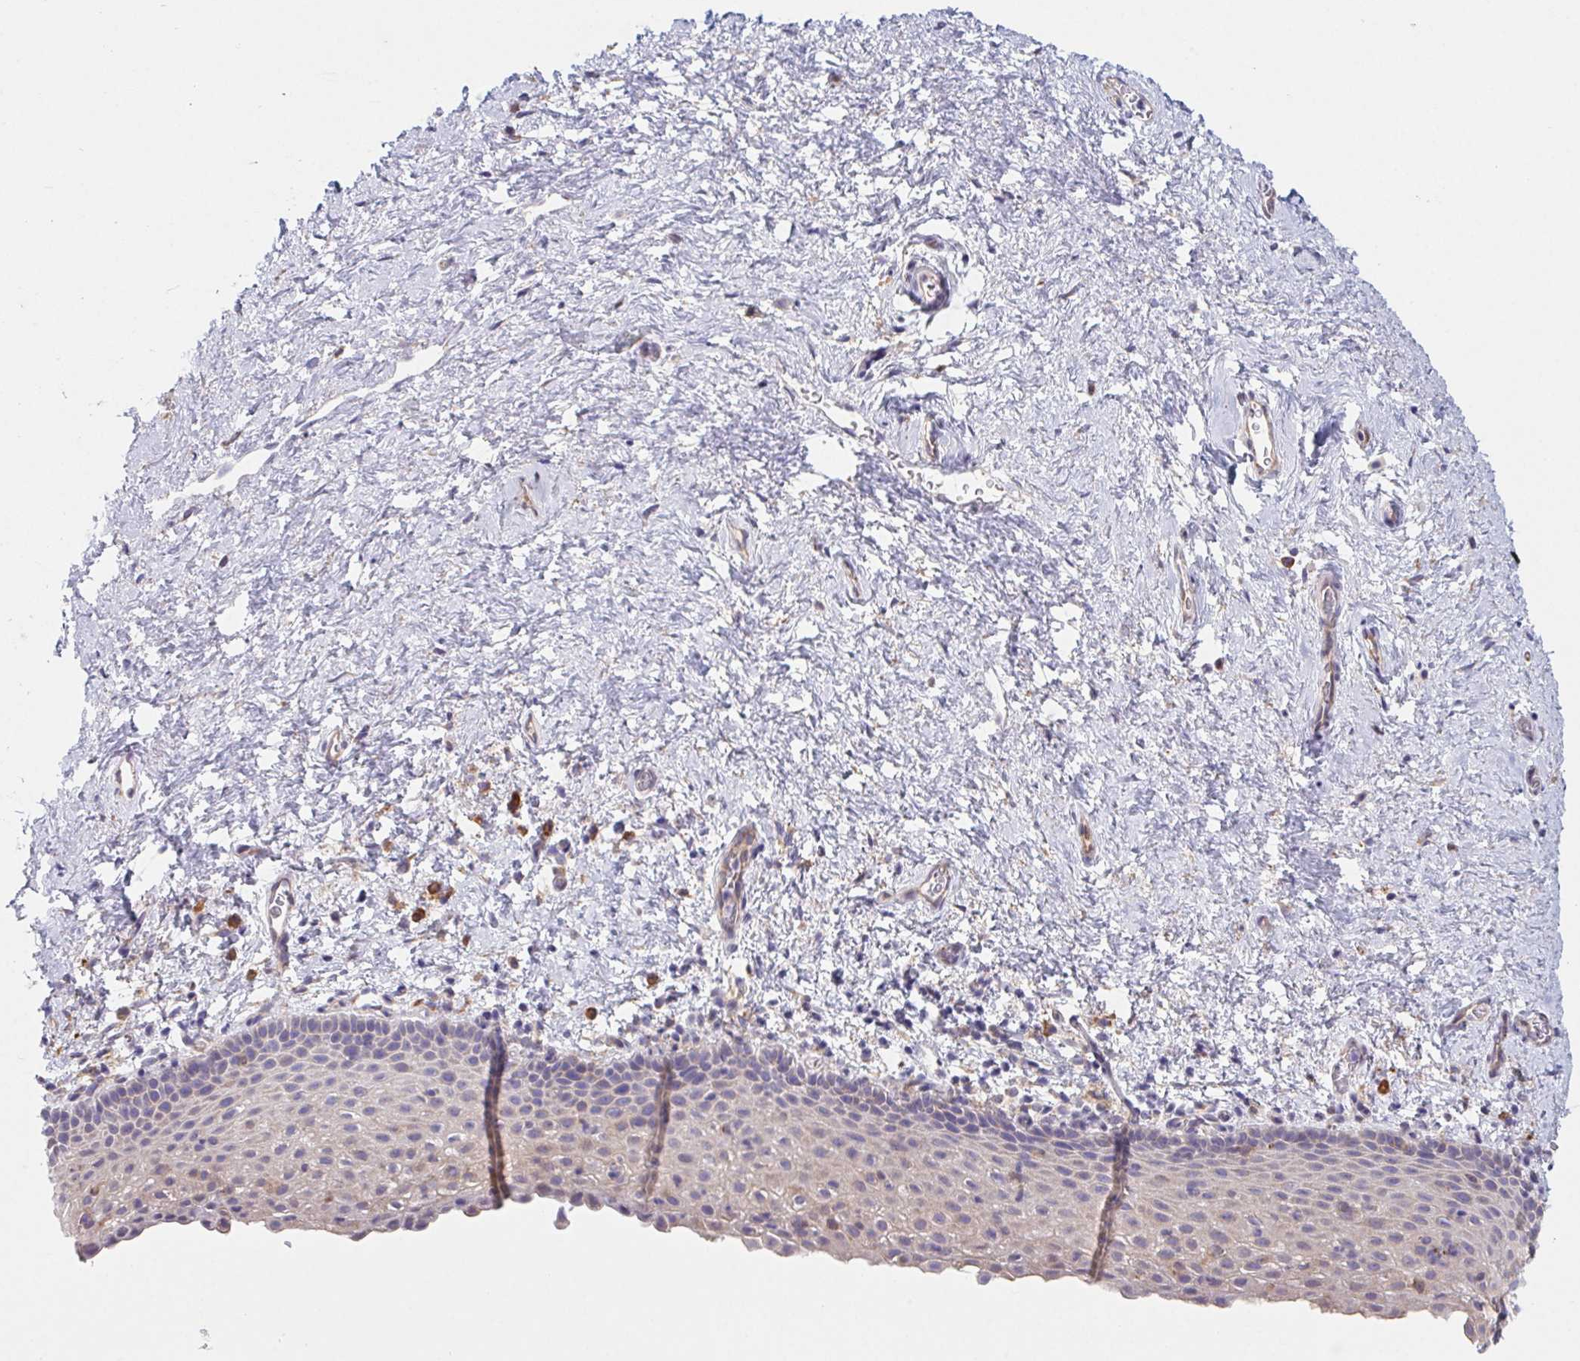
{"staining": {"intensity": "weak", "quantity": "<25%", "location": "cytoplasmic/membranous"}, "tissue": "vagina", "cell_type": "Squamous epithelial cells", "image_type": "normal", "snomed": [{"axis": "morphology", "description": "Normal tissue, NOS"}, {"axis": "topography", "description": "Vagina"}], "caption": "High magnification brightfield microscopy of normal vagina stained with DAB (brown) and counterstained with hematoxylin (blue): squamous epithelial cells show no significant staining. Brightfield microscopy of immunohistochemistry stained with DAB (brown) and hematoxylin (blue), captured at high magnification.", "gene": "ADAM8", "patient": {"sex": "female", "age": 61}}